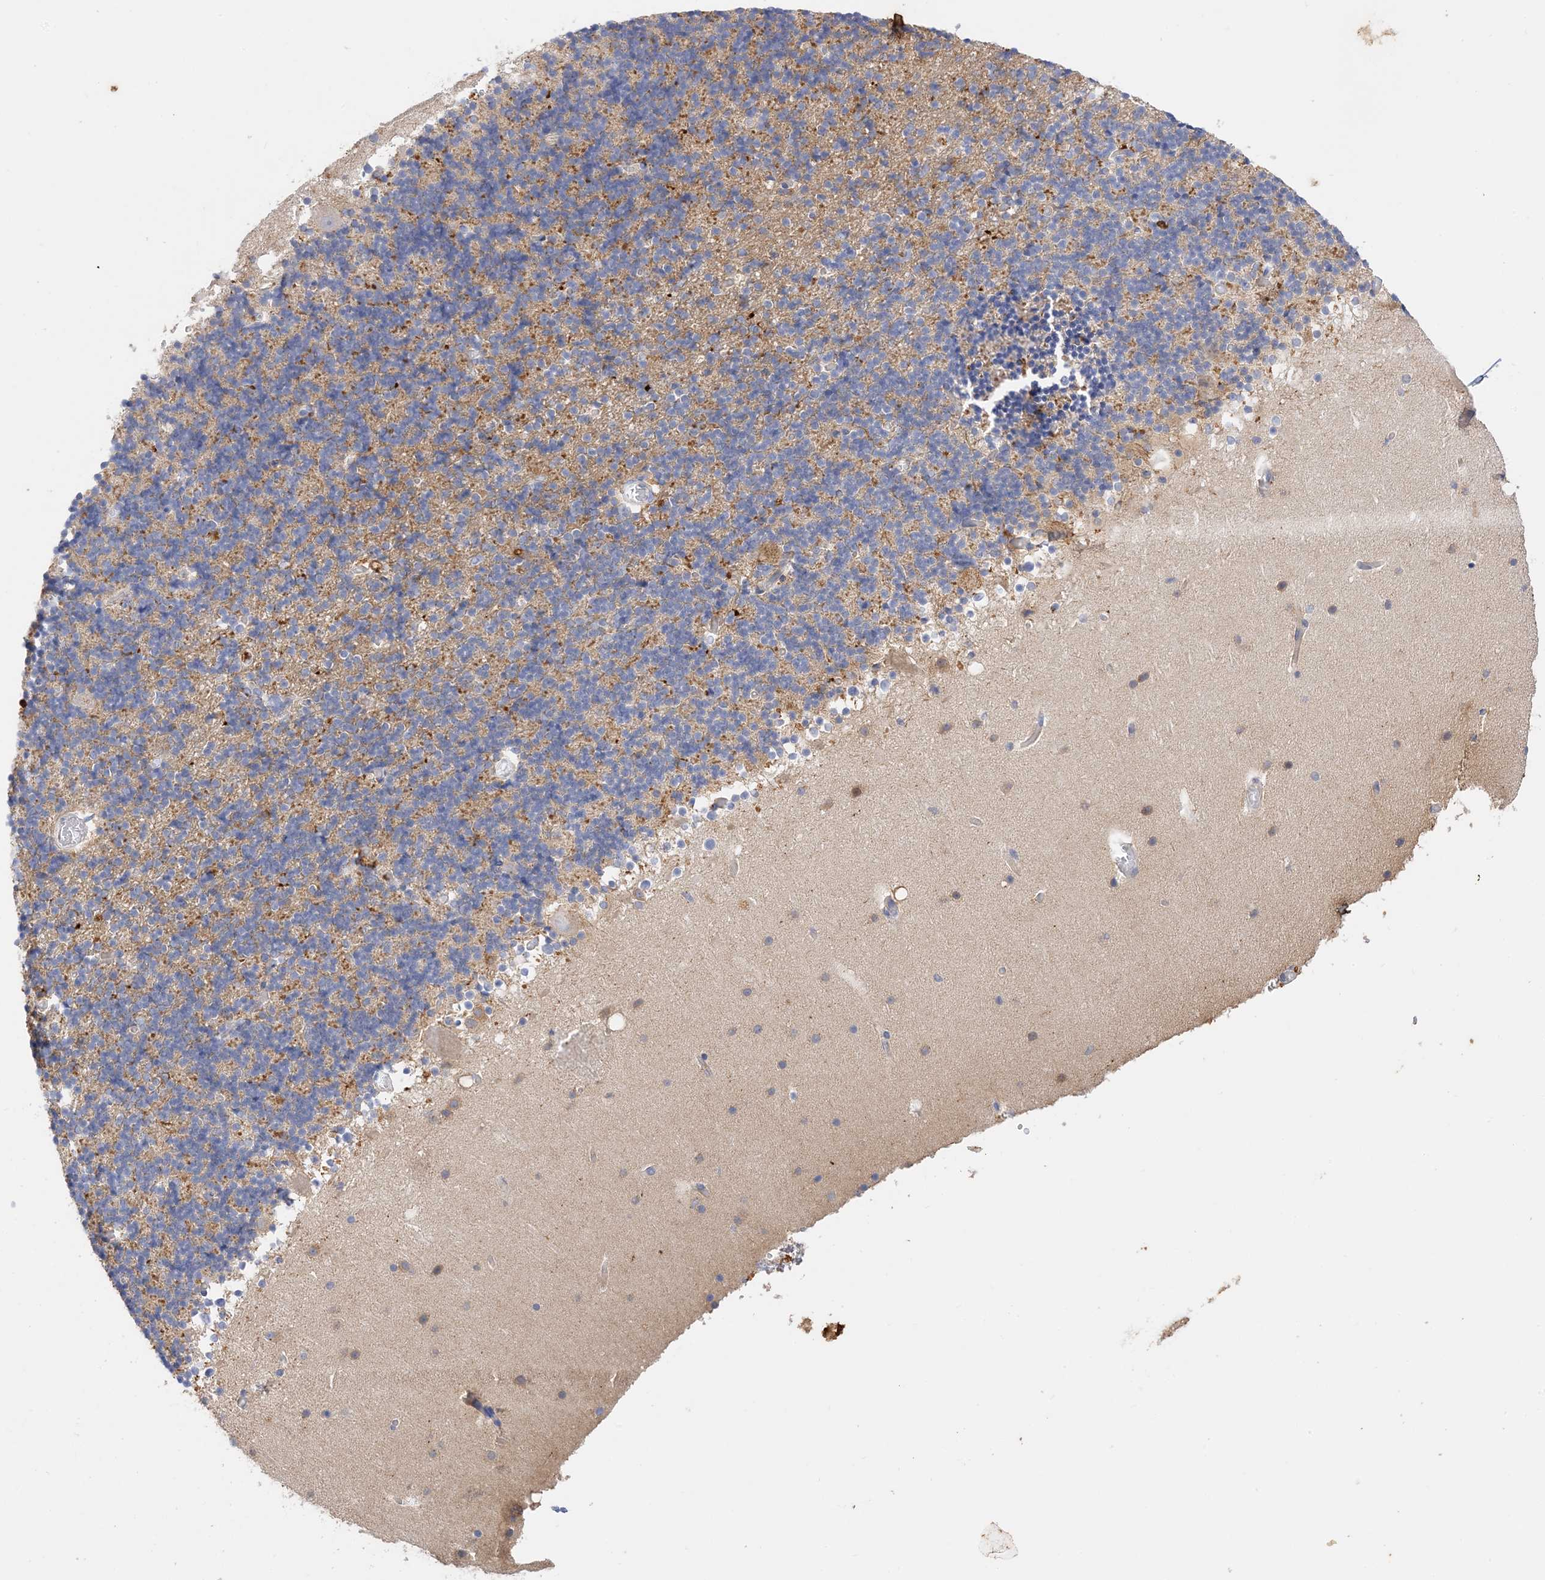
{"staining": {"intensity": "moderate", "quantity": "<25%", "location": "cytoplasmic/membranous"}, "tissue": "cerebellum", "cell_type": "Cells in granular layer", "image_type": "normal", "snomed": [{"axis": "morphology", "description": "Normal tissue, NOS"}, {"axis": "topography", "description": "Cerebellum"}], "caption": "A low amount of moderate cytoplasmic/membranous positivity is identified in about <25% of cells in granular layer in normal cerebellum.", "gene": "ARV1", "patient": {"sex": "male", "age": 57}}